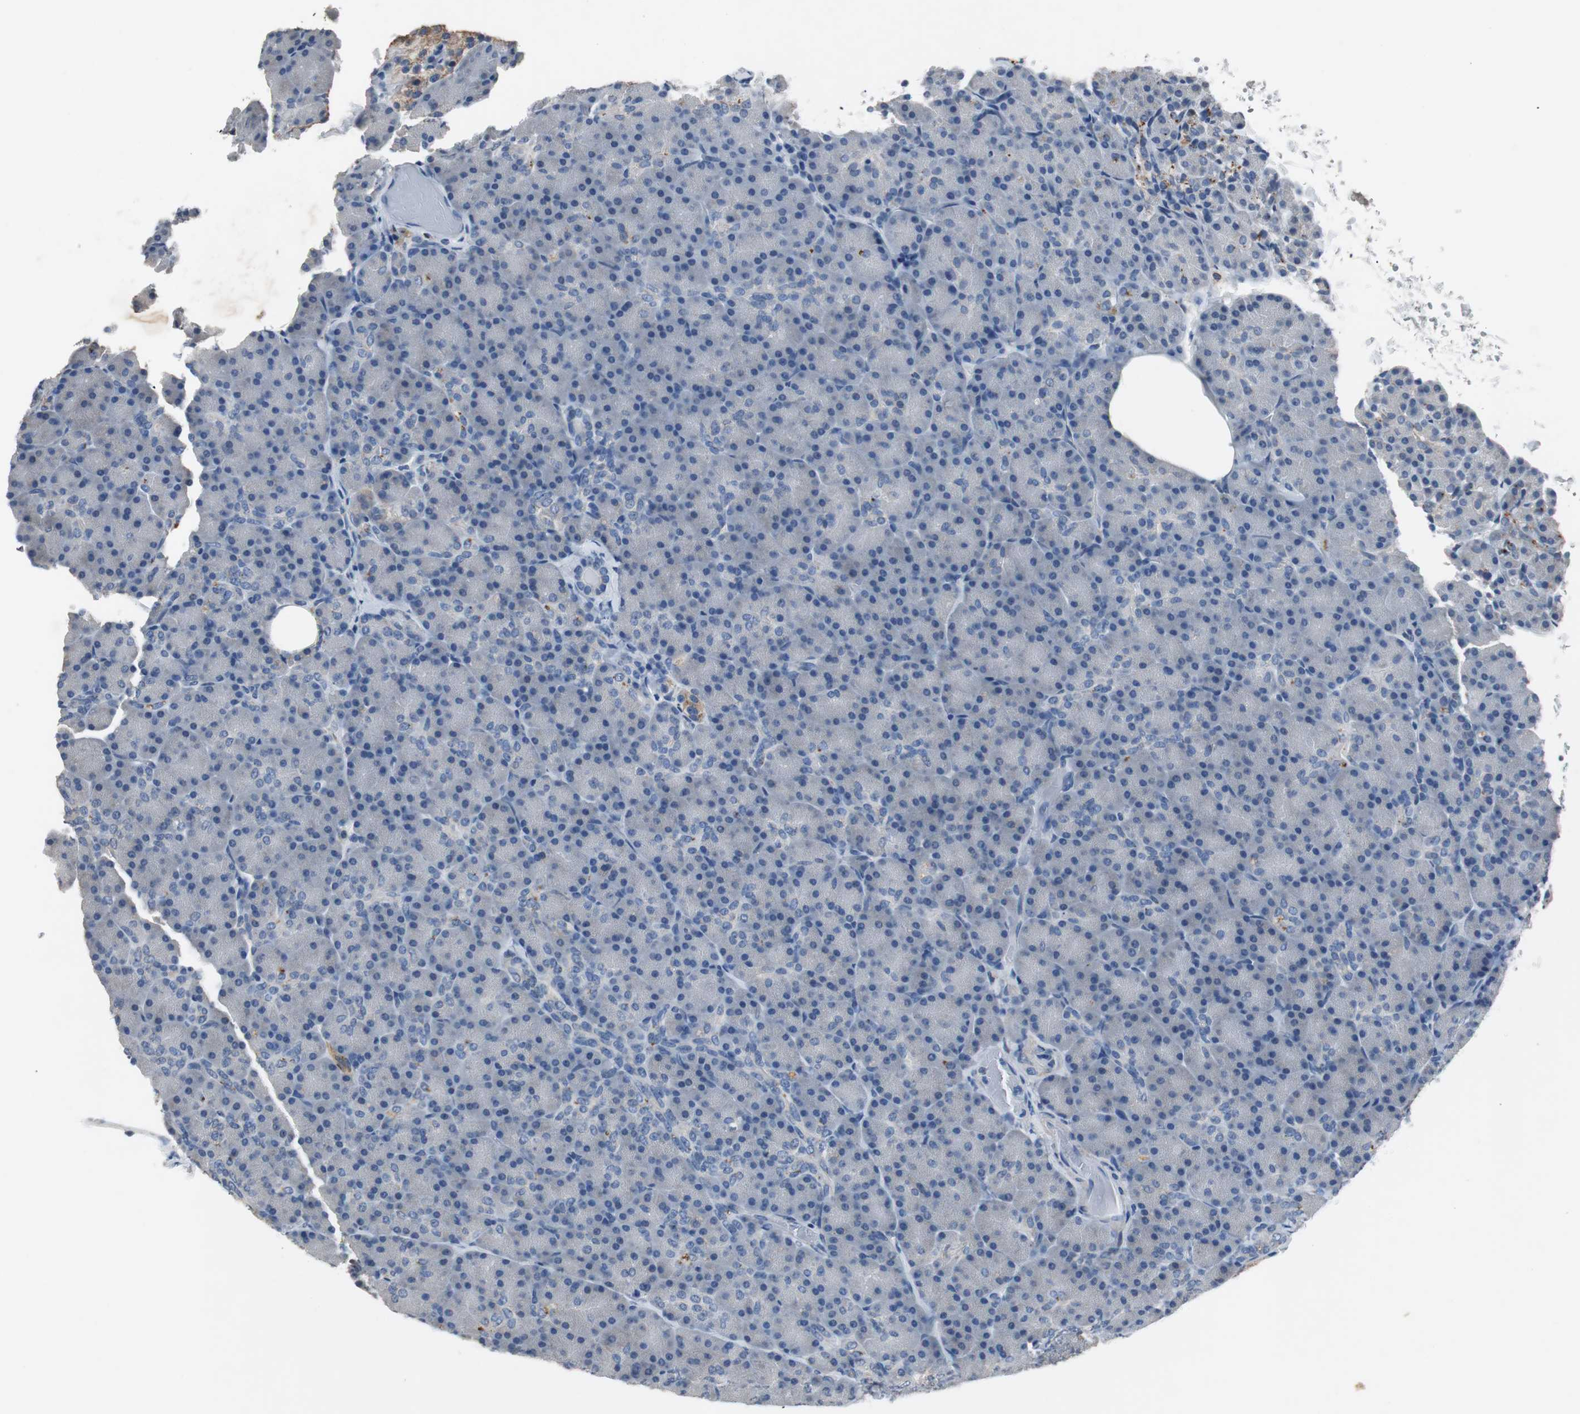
{"staining": {"intensity": "negative", "quantity": "none", "location": "none"}, "tissue": "pancreas", "cell_type": "Exocrine glandular cells", "image_type": "normal", "snomed": [{"axis": "morphology", "description": "Normal tissue, NOS"}, {"axis": "topography", "description": "Pancreas"}], "caption": "The micrograph shows no significant positivity in exocrine glandular cells of pancreas.", "gene": "PCYT1B", "patient": {"sex": "female", "age": 43}}